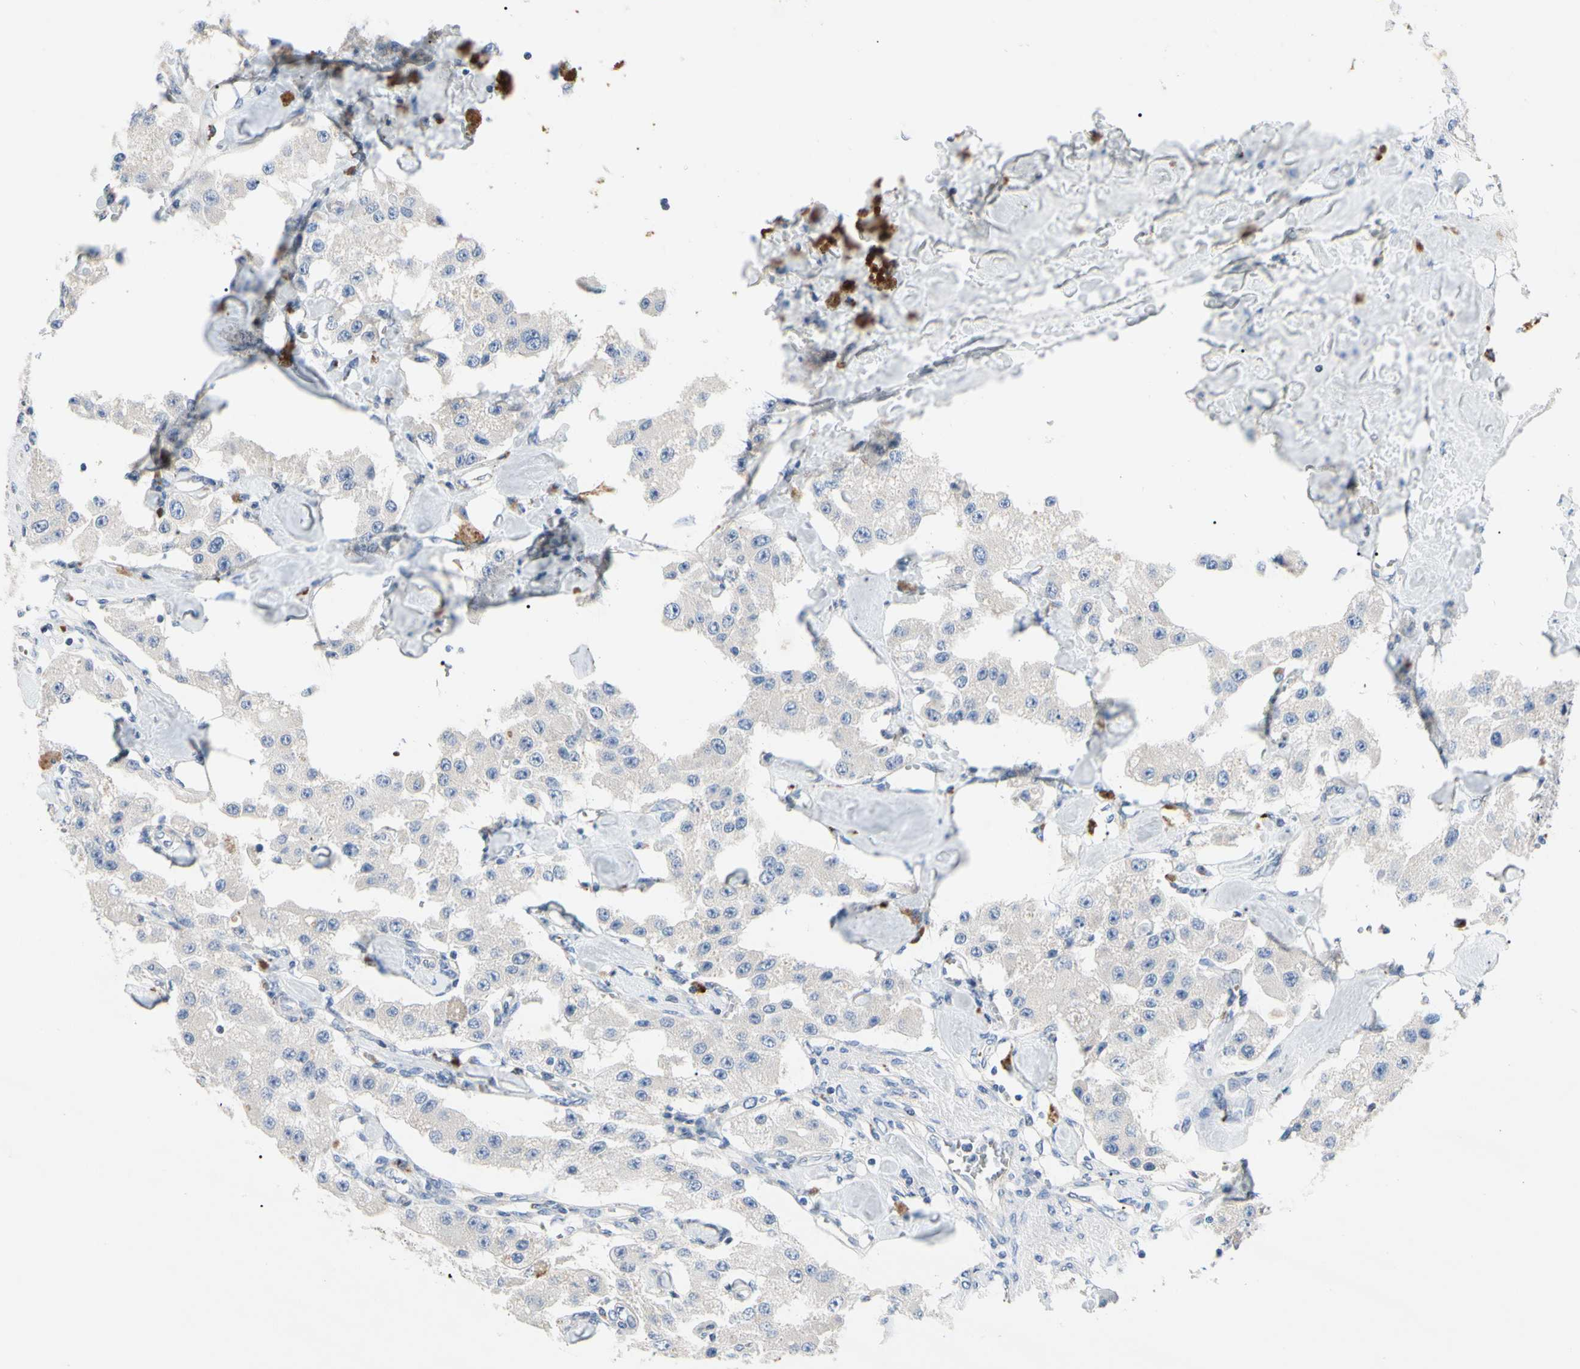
{"staining": {"intensity": "negative", "quantity": "none", "location": "none"}, "tissue": "carcinoid", "cell_type": "Tumor cells", "image_type": "cancer", "snomed": [{"axis": "morphology", "description": "Carcinoid, malignant, NOS"}, {"axis": "topography", "description": "Pancreas"}], "caption": "Tumor cells are negative for protein expression in human carcinoid.", "gene": "RETSAT", "patient": {"sex": "male", "age": 41}}